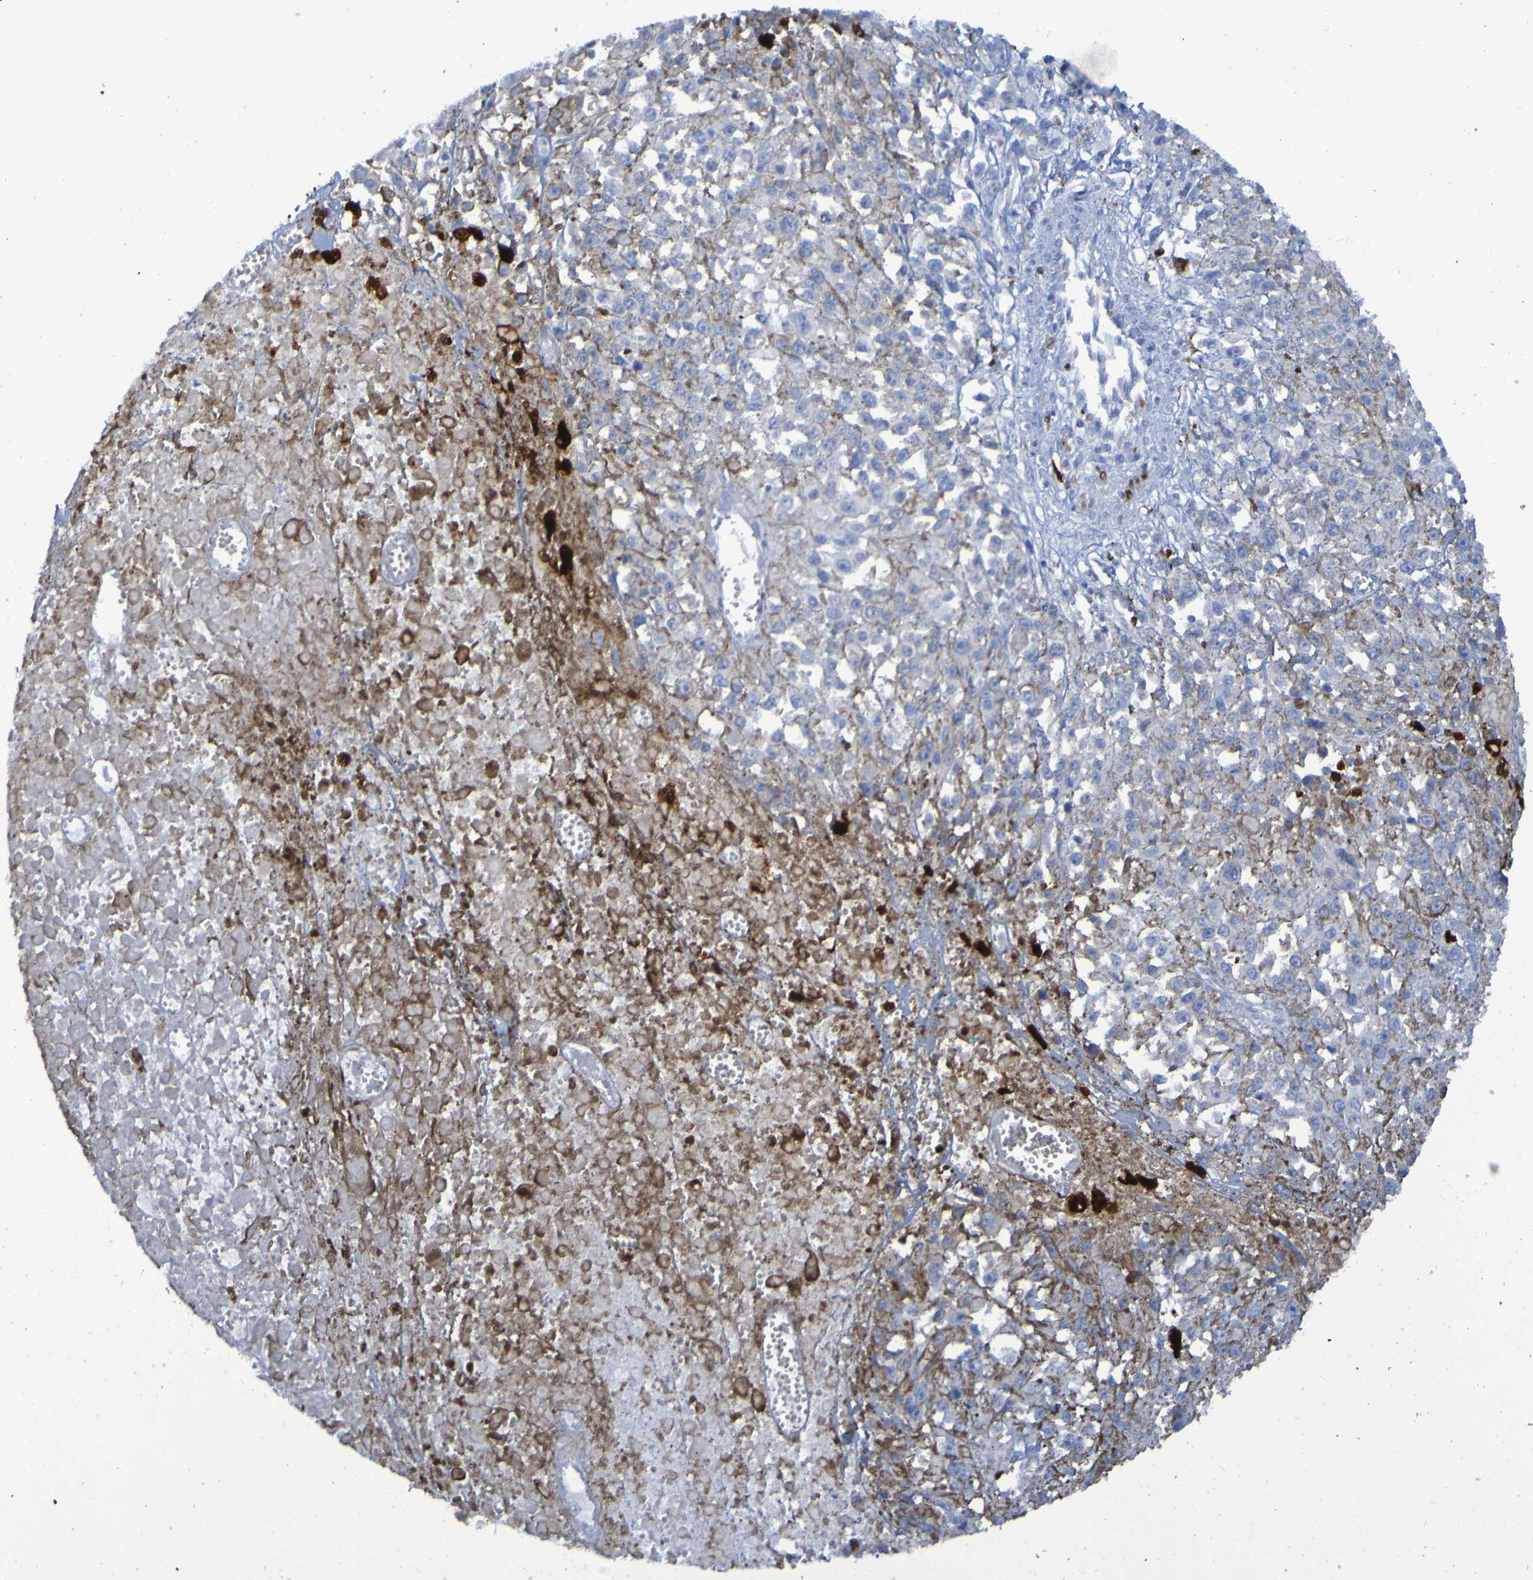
{"staining": {"intensity": "negative", "quantity": "none", "location": "none"}, "tissue": "melanoma", "cell_type": "Tumor cells", "image_type": "cancer", "snomed": [{"axis": "morphology", "description": "Malignant melanoma, Metastatic site"}, {"axis": "topography", "description": "Lymph node"}], "caption": "This micrograph is of melanoma stained with immunohistochemistry to label a protein in brown with the nuclei are counter-stained blue. There is no staining in tumor cells.", "gene": "MPPE1", "patient": {"sex": "male", "age": 59}}